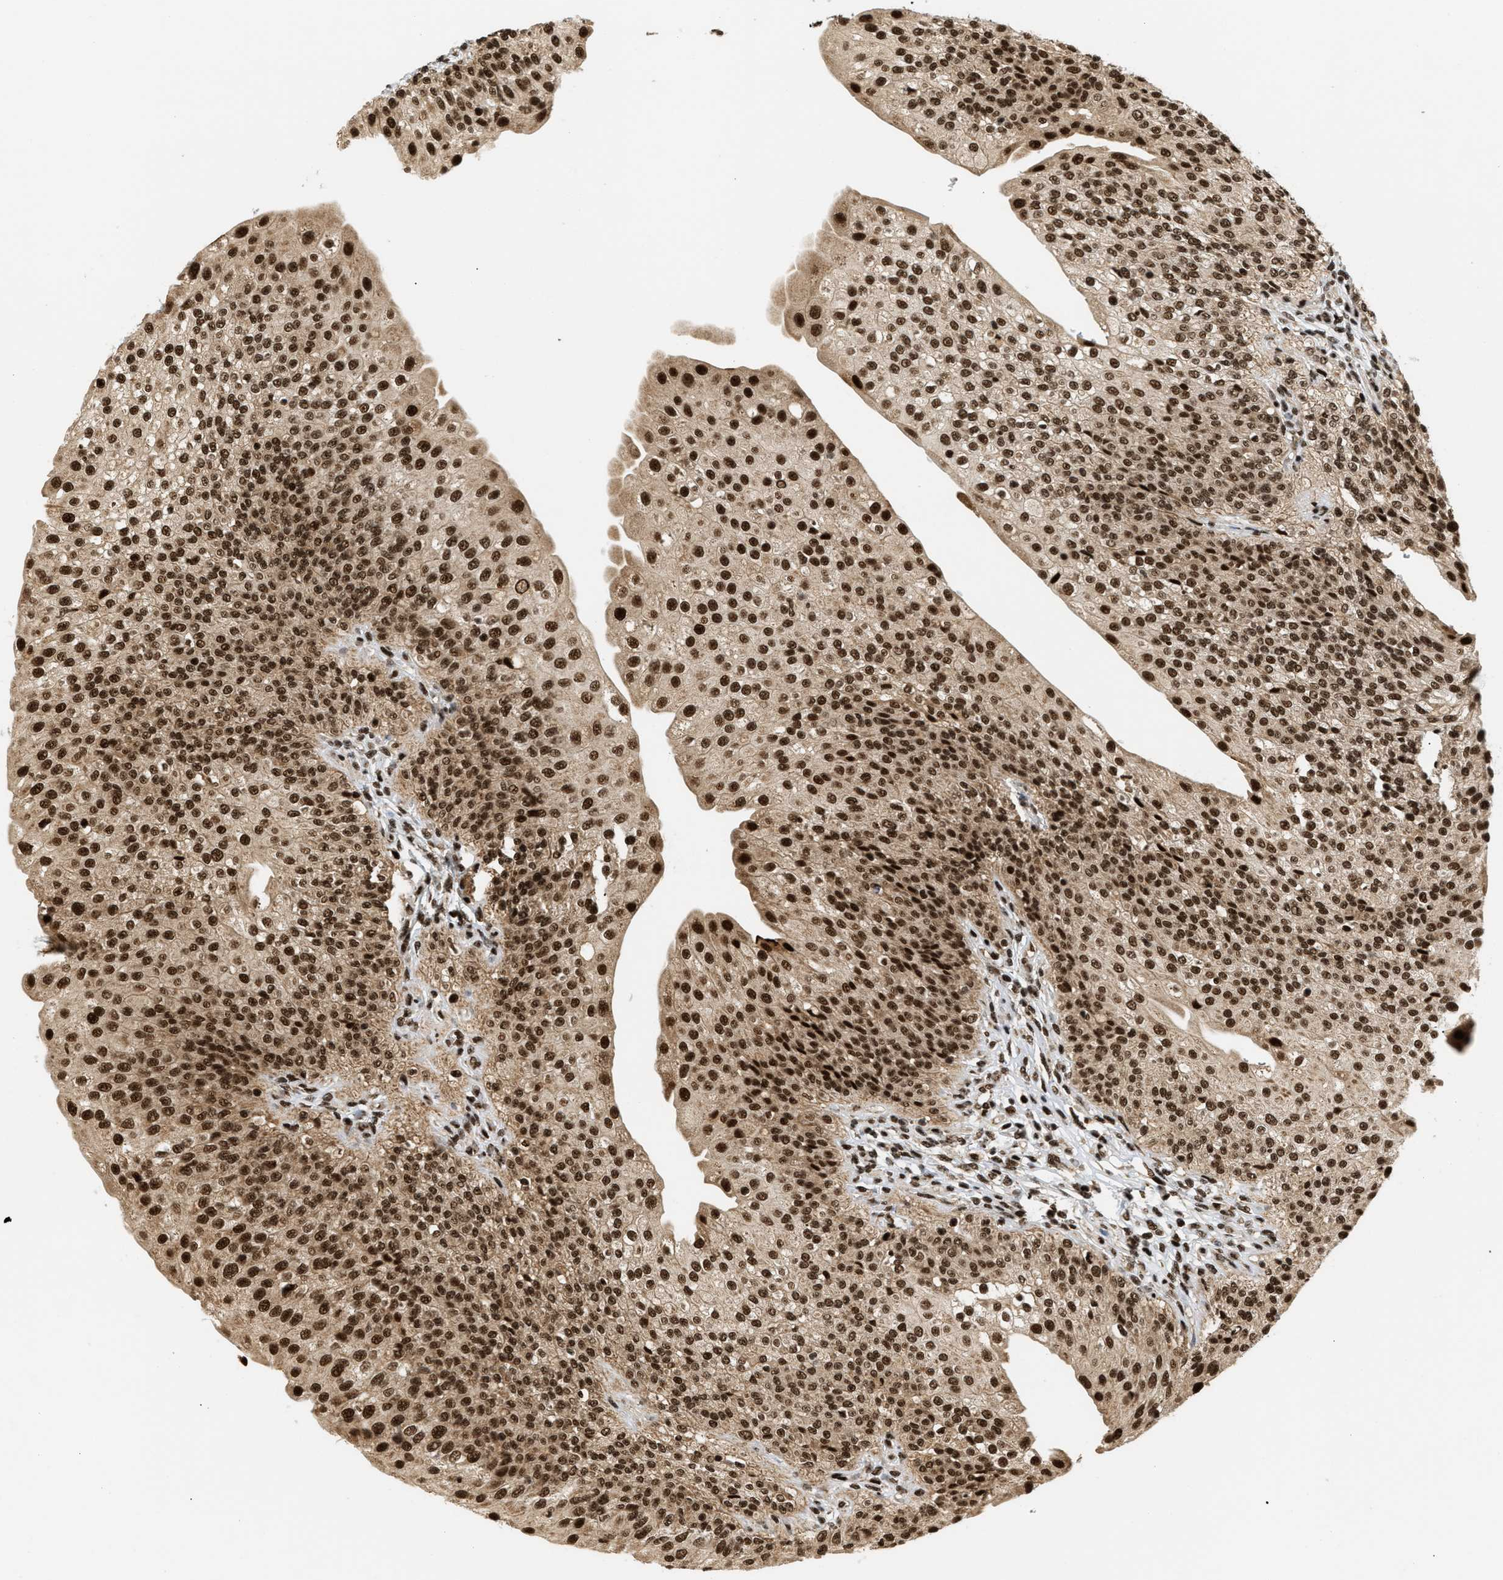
{"staining": {"intensity": "strong", "quantity": ">75%", "location": "cytoplasmic/membranous,nuclear"}, "tissue": "urinary bladder", "cell_type": "Urothelial cells", "image_type": "normal", "snomed": [{"axis": "morphology", "description": "Normal tissue, NOS"}, {"axis": "topography", "description": "Urinary bladder"}], "caption": "Immunohistochemical staining of normal human urinary bladder shows >75% levels of strong cytoplasmic/membranous,nuclear protein staining in approximately >75% of urothelial cells.", "gene": "RBM5", "patient": {"sex": "male", "age": 46}}